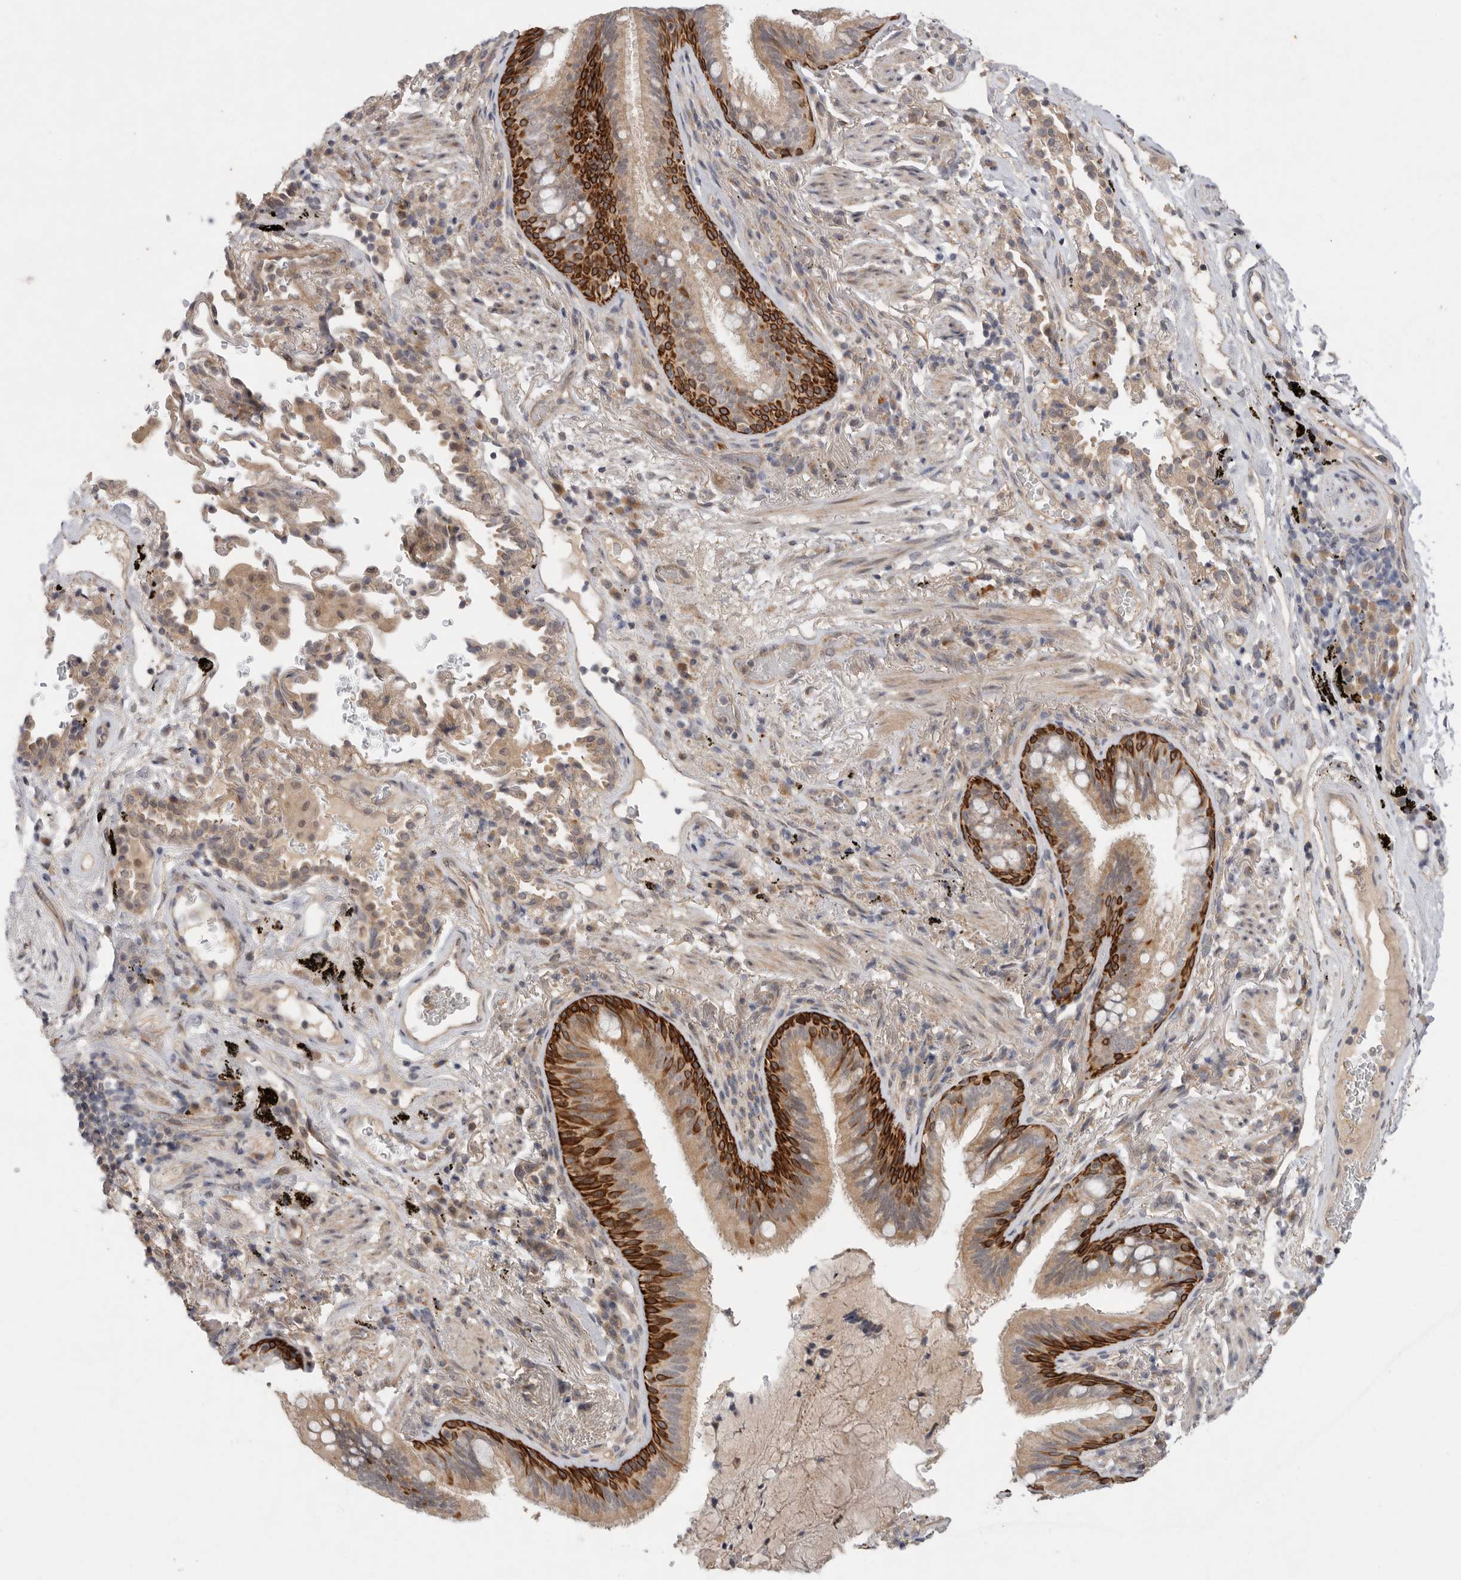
{"staining": {"intensity": "strong", "quantity": "25%-75%", "location": "cytoplasmic/membranous"}, "tissue": "bronchus", "cell_type": "Respiratory epithelial cells", "image_type": "normal", "snomed": [{"axis": "morphology", "description": "Normal tissue, NOS"}, {"axis": "morphology", "description": "Inflammation, NOS"}, {"axis": "topography", "description": "Bronchus"}], "caption": "IHC of normal human bronchus demonstrates high levels of strong cytoplasmic/membranous positivity in approximately 25%-75% of respiratory epithelial cells. The staining is performed using DAB brown chromogen to label protein expression. The nuclei are counter-stained blue using hematoxylin.", "gene": "PTPDC1", "patient": {"sex": "male", "age": 69}}